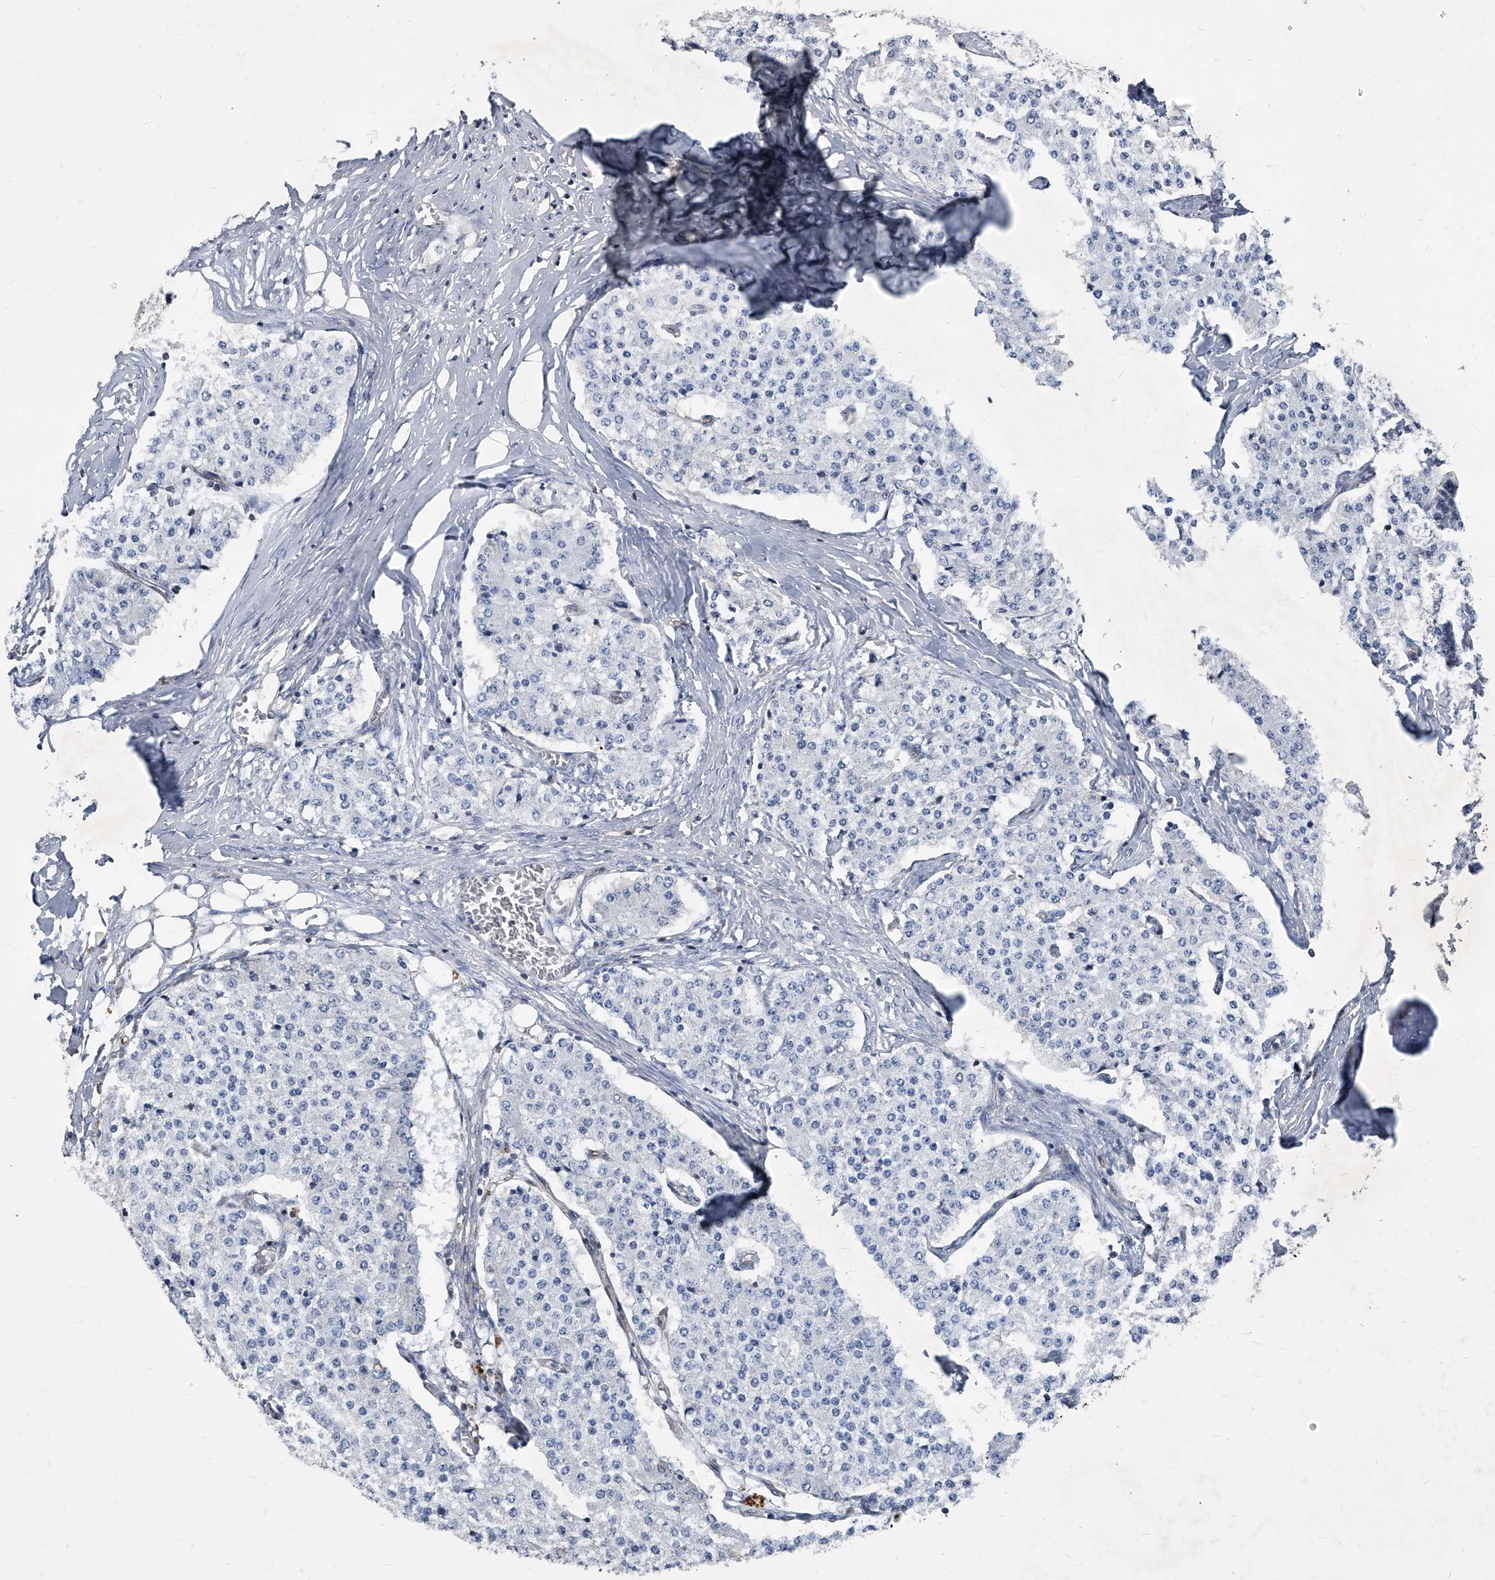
{"staining": {"intensity": "negative", "quantity": "none", "location": "none"}, "tissue": "carcinoid", "cell_type": "Tumor cells", "image_type": "cancer", "snomed": [{"axis": "morphology", "description": "Carcinoid, malignant, NOS"}, {"axis": "topography", "description": "Colon"}], "caption": "This is an immunohistochemistry (IHC) image of carcinoid (malignant). There is no expression in tumor cells.", "gene": "MAP2K6", "patient": {"sex": "female", "age": 52}}